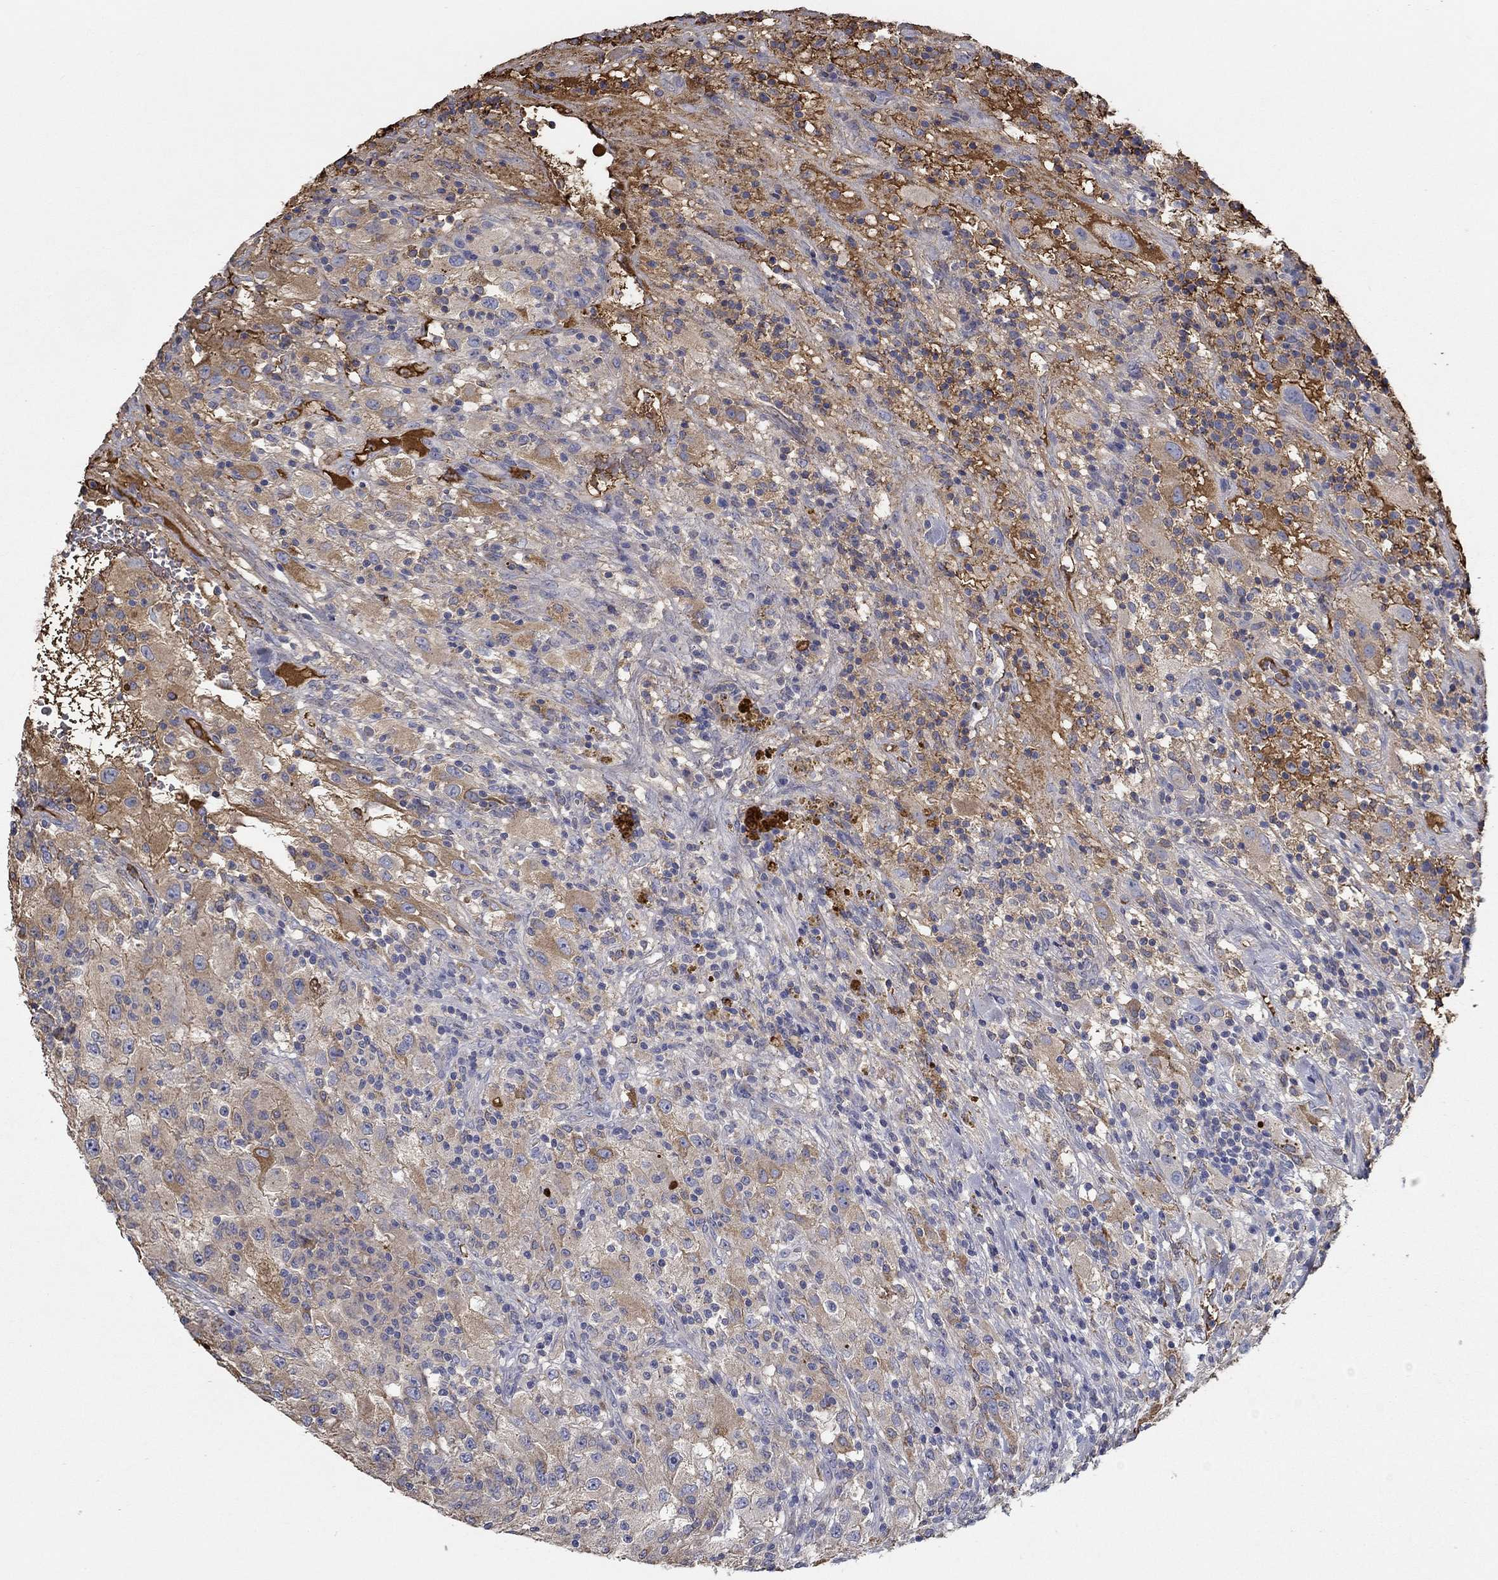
{"staining": {"intensity": "moderate", "quantity": "<25%", "location": "cytoplasmic/membranous"}, "tissue": "renal cancer", "cell_type": "Tumor cells", "image_type": "cancer", "snomed": [{"axis": "morphology", "description": "Adenocarcinoma, NOS"}, {"axis": "topography", "description": "Kidney"}], "caption": "A brown stain shows moderate cytoplasmic/membranous expression of a protein in human renal cancer (adenocarcinoma) tumor cells.", "gene": "IL10", "patient": {"sex": "female", "age": 67}}